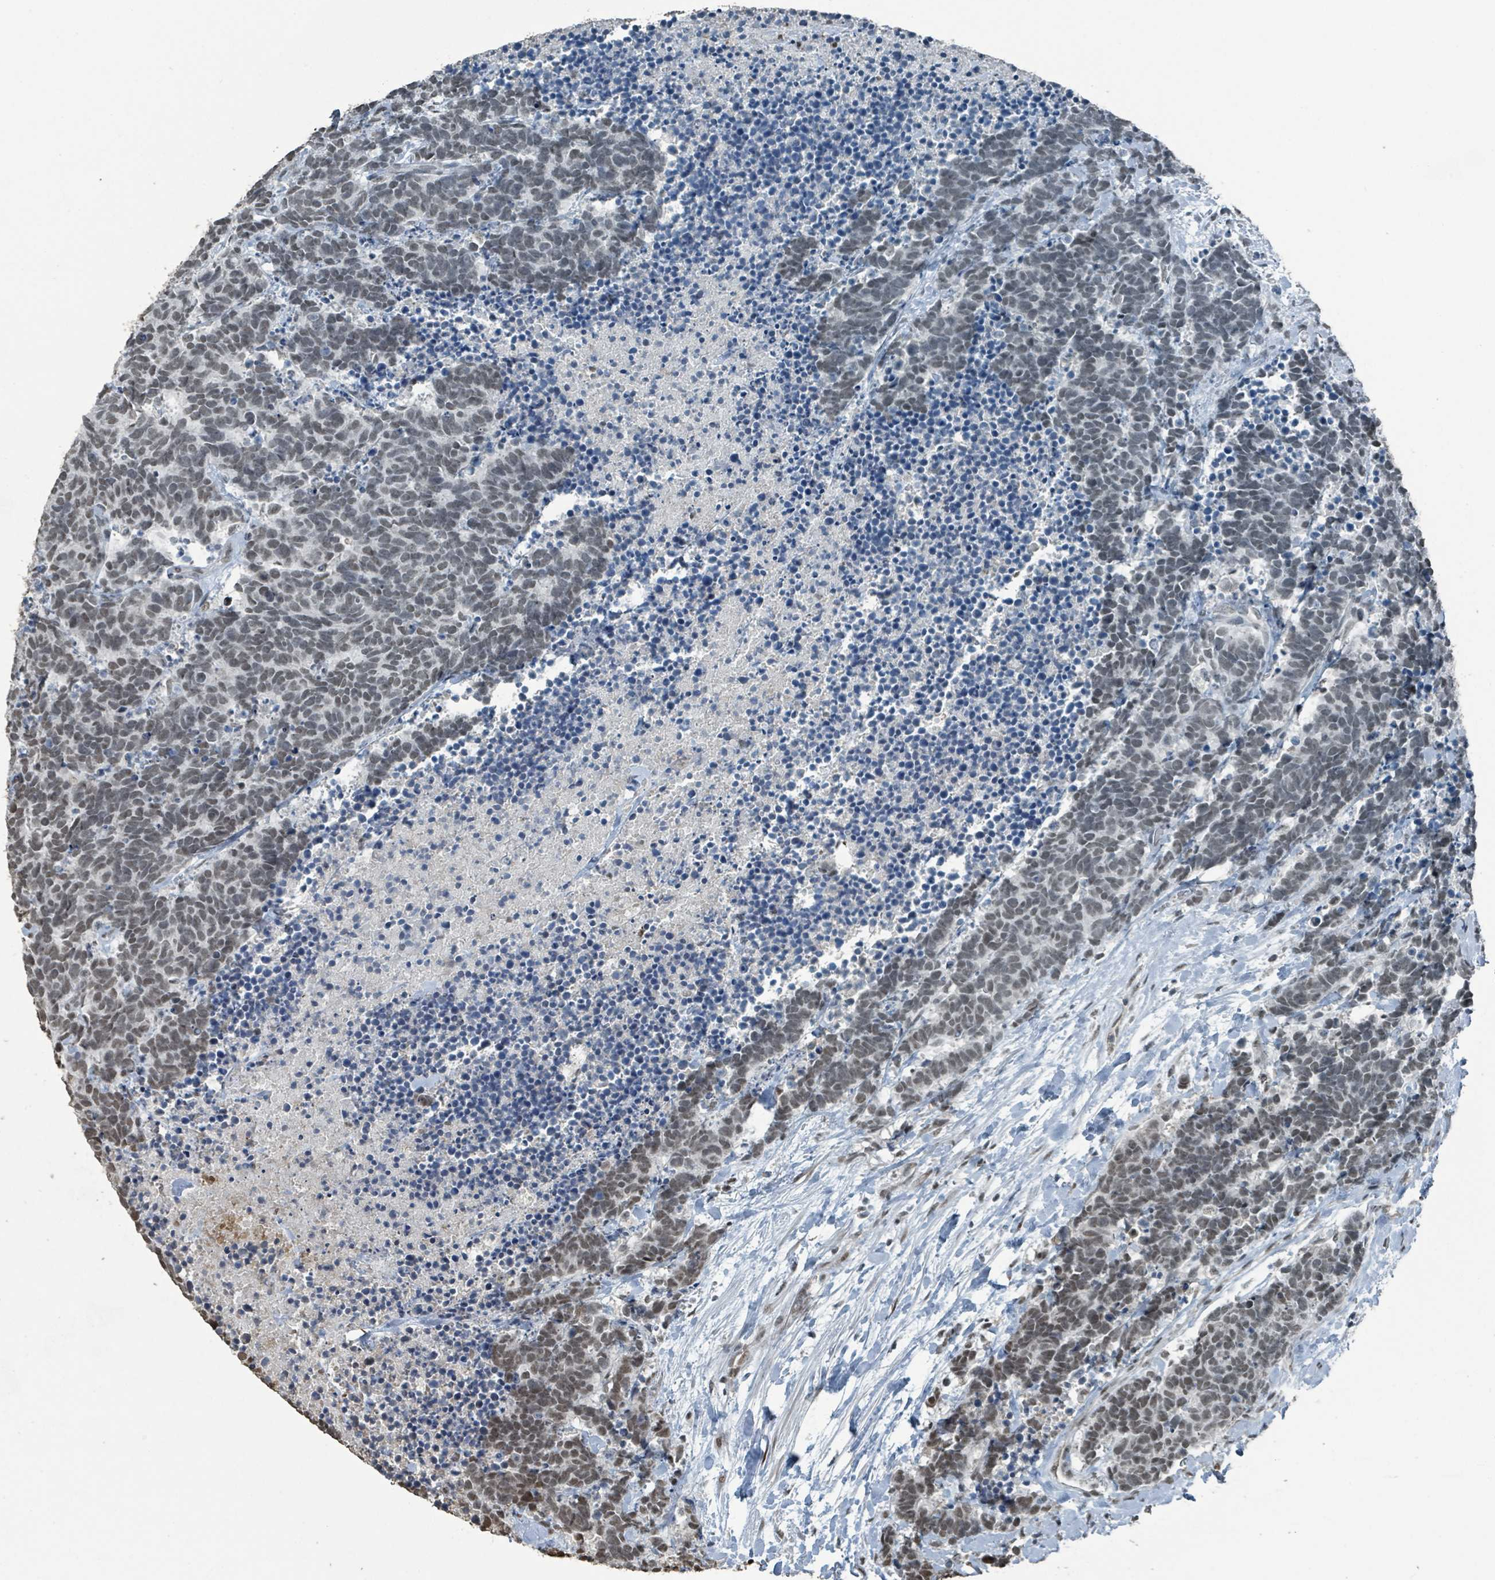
{"staining": {"intensity": "weak", "quantity": ">75%", "location": "nuclear"}, "tissue": "carcinoid", "cell_type": "Tumor cells", "image_type": "cancer", "snomed": [{"axis": "morphology", "description": "Carcinoma, NOS"}, {"axis": "morphology", "description": "Carcinoid, malignant, NOS"}, {"axis": "topography", "description": "Prostate"}], "caption": "About >75% of tumor cells in malignant carcinoid show weak nuclear protein positivity as visualized by brown immunohistochemical staining.", "gene": "PHIP", "patient": {"sex": "male", "age": 57}}